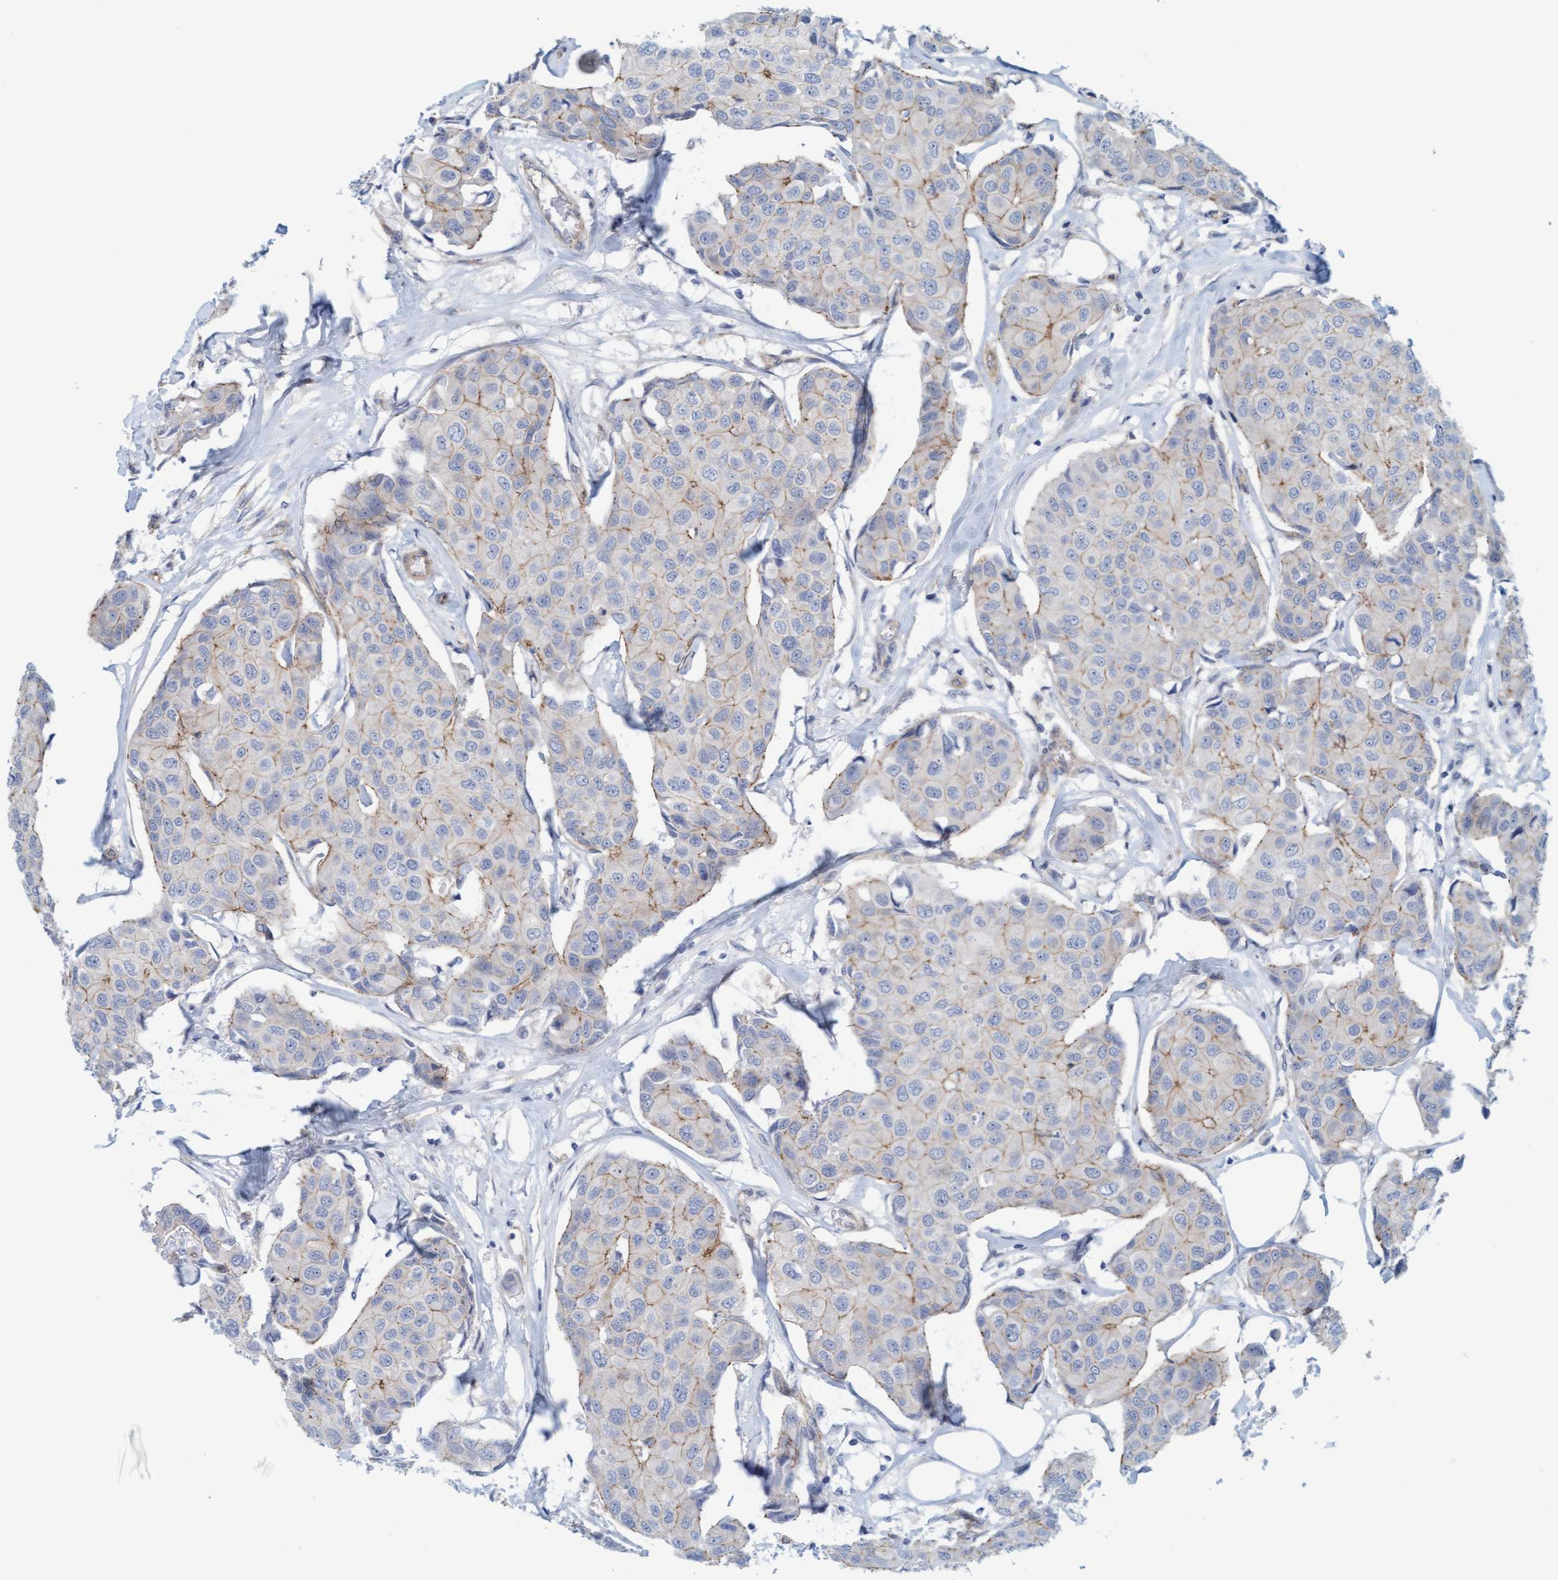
{"staining": {"intensity": "weak", "quantity": "<25%", "location": "cytoplasmic/membranous"}, "tissue": "breast cancer", "cell_type": "Tumor cells", "image_type": "cancer", "snomed": [{"axis": "morphology", "description": "Duct carcinoma"}, {"axis": "topography", "description": "Breast"}], "caption": "Immunohistochemical staining of breast intraductal carcinoma reveals no significant expression in tumor cells.", "gene": "KRBA2", "patient": {"sex": "female", "age": 80}}